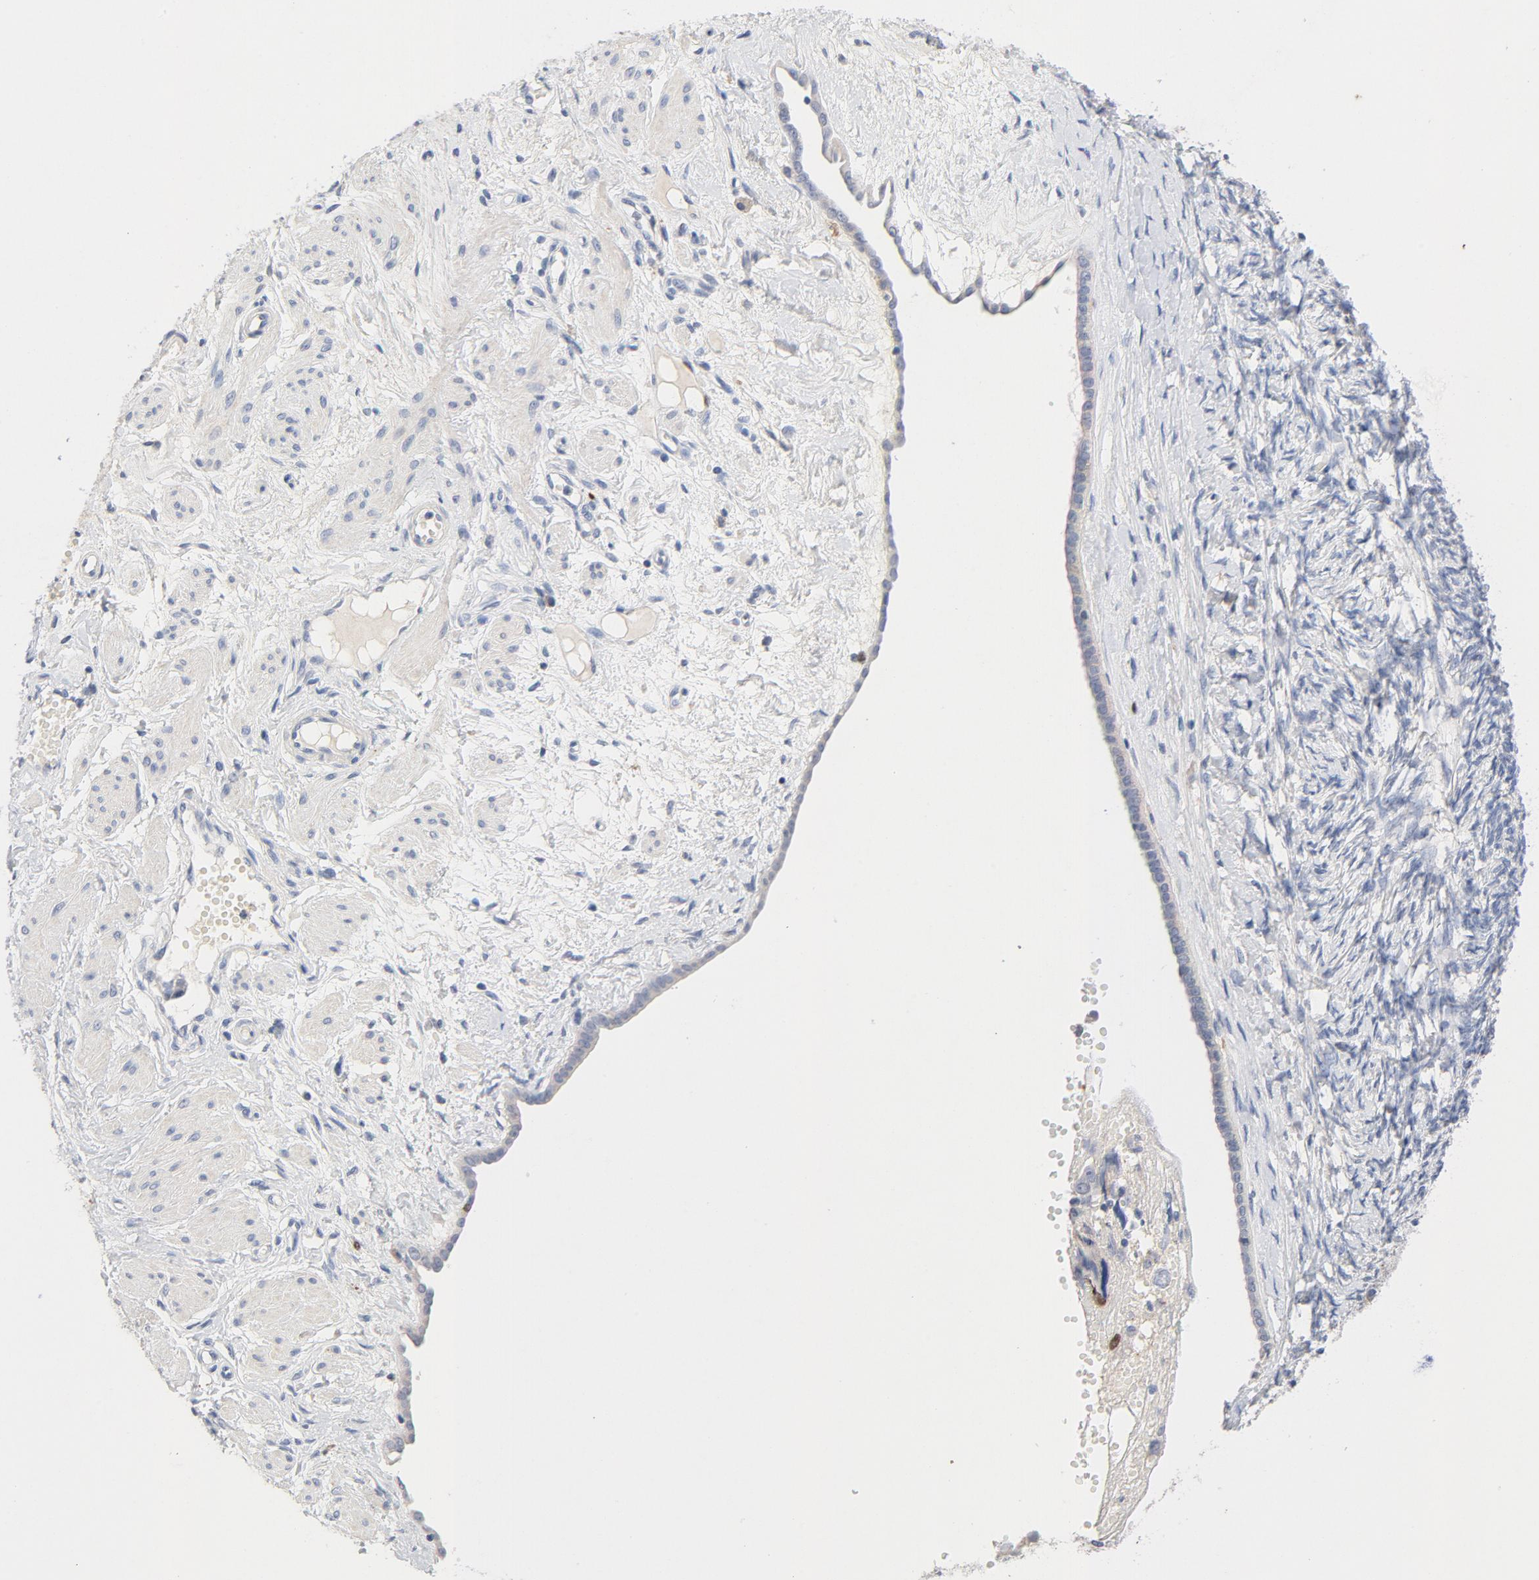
{"staining": {"intensity": "negative", "quantity": "none", "location": "none"}, "tissue": "ovarian cancer", "cell_type": "Tumor cells", "image_type": "cancer", "snomed": [{"axis": "morphology", "description": "Normal tissue, NOS"}, {"axis": "morphology", "description": "Cystadenocarcinoma, serous, NOS"}, {"axis": "topography", "description": "Ovary"}], "caption": "High power microscopy histopathology image of an immunohistochemistry (IHC) photomicrograph of serous cystadenocarcinoma (ovarian), revealing no significant staining in tumor cells.", "gene": "BIRC5", "patient": {"sex": "female", "age": 62}}